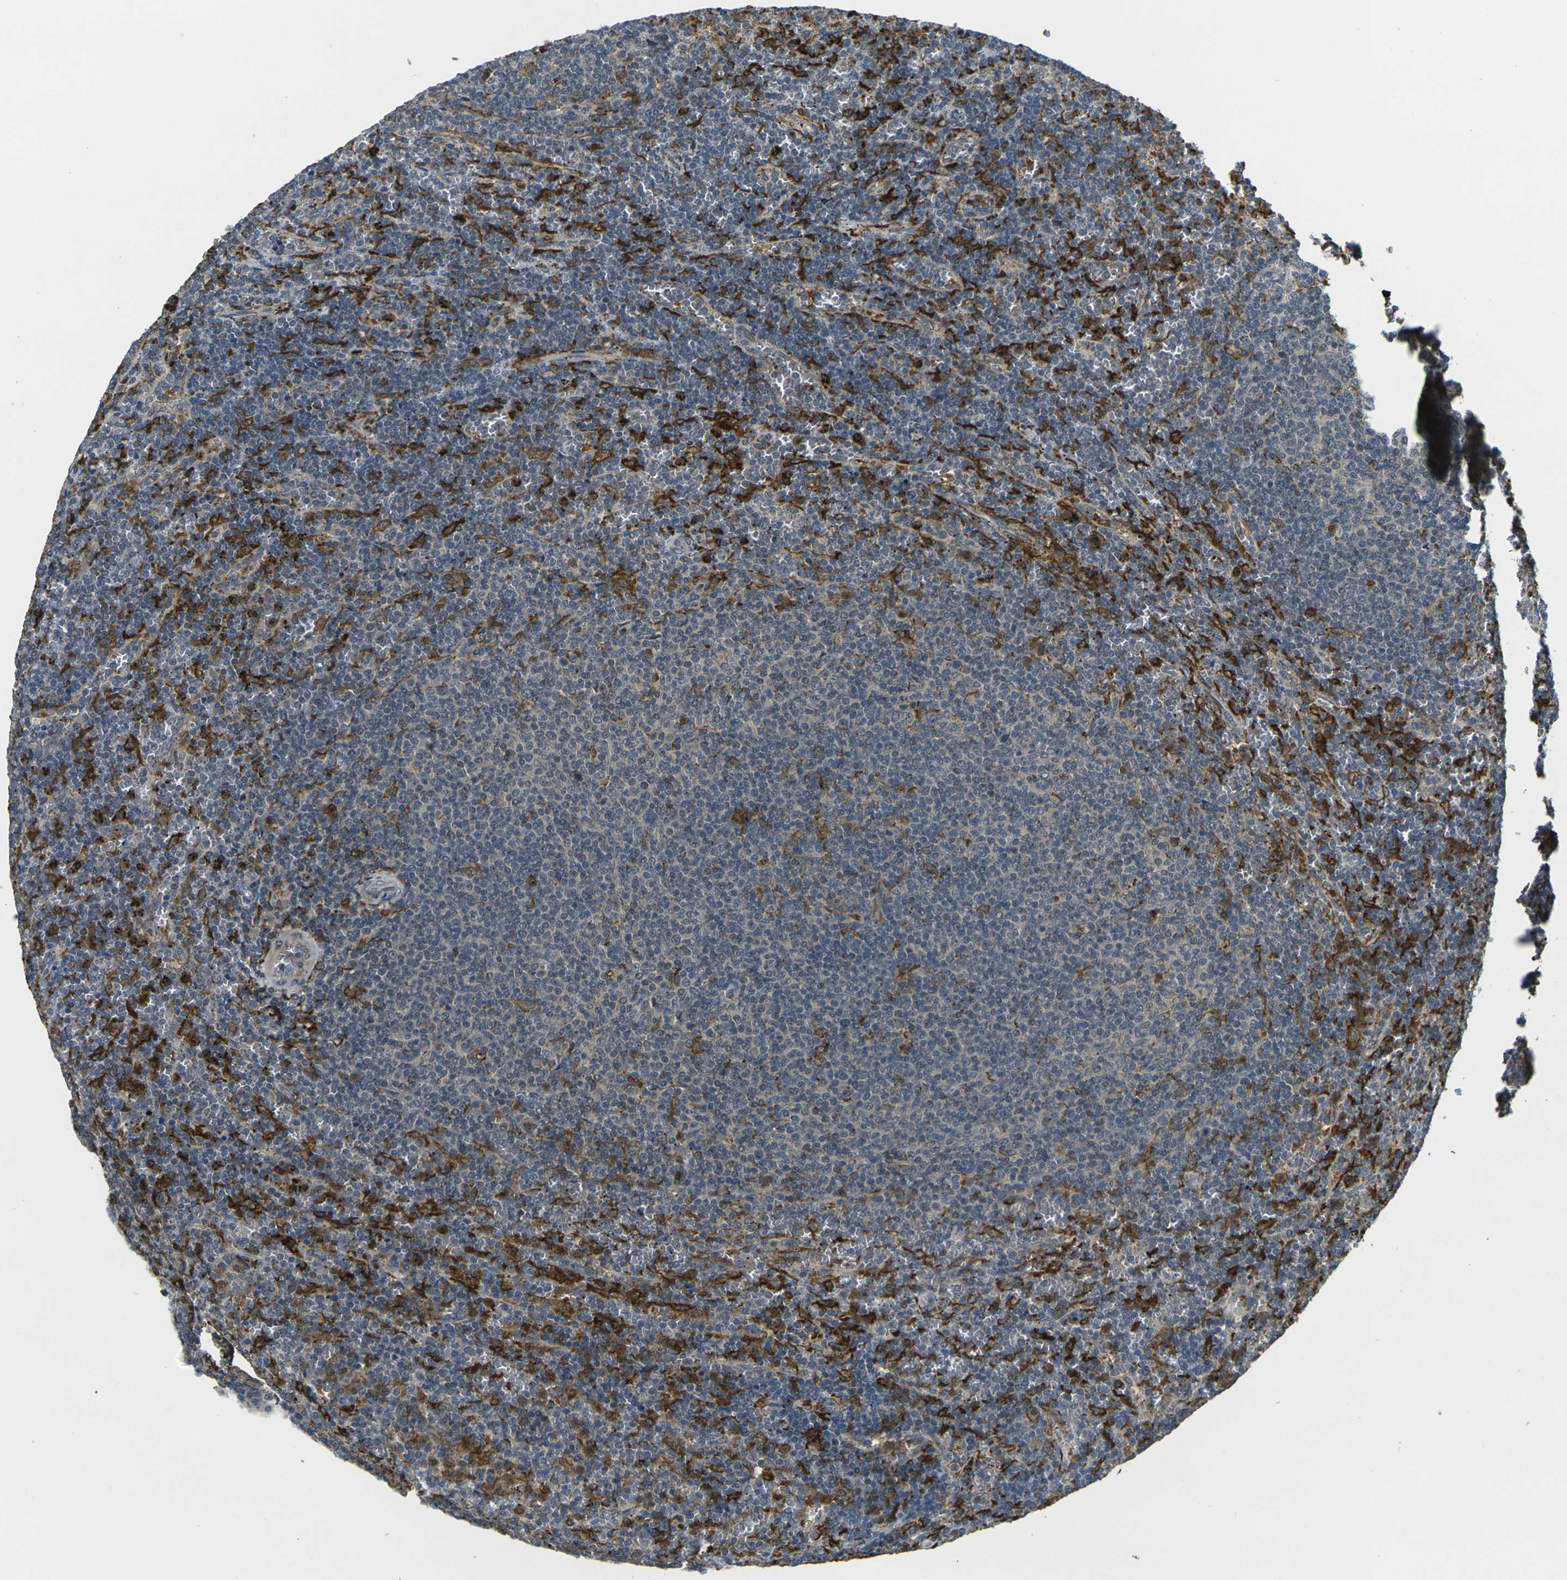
{"staining": {"intensity": "weak", "quantity": "25%-75%", "location": "cytoplasmic/membranous"}, "tissue": "lymphoma", "cell_type": "Tumor cells", "image_type": "cancer", "snomed": [{"axis": "morphology", "description": "Malignant lymphoma, non-Hodgkin's type, Low grade"}, {"axis": "topography", "description": "Spleen"}], "caption": "A brown stain highlights weak cytoplasmic/membranous expression of a protein in human lymphoma tumor cells.", "gene": "PIGL", "patient": {"sex": "female", "age": 50}}